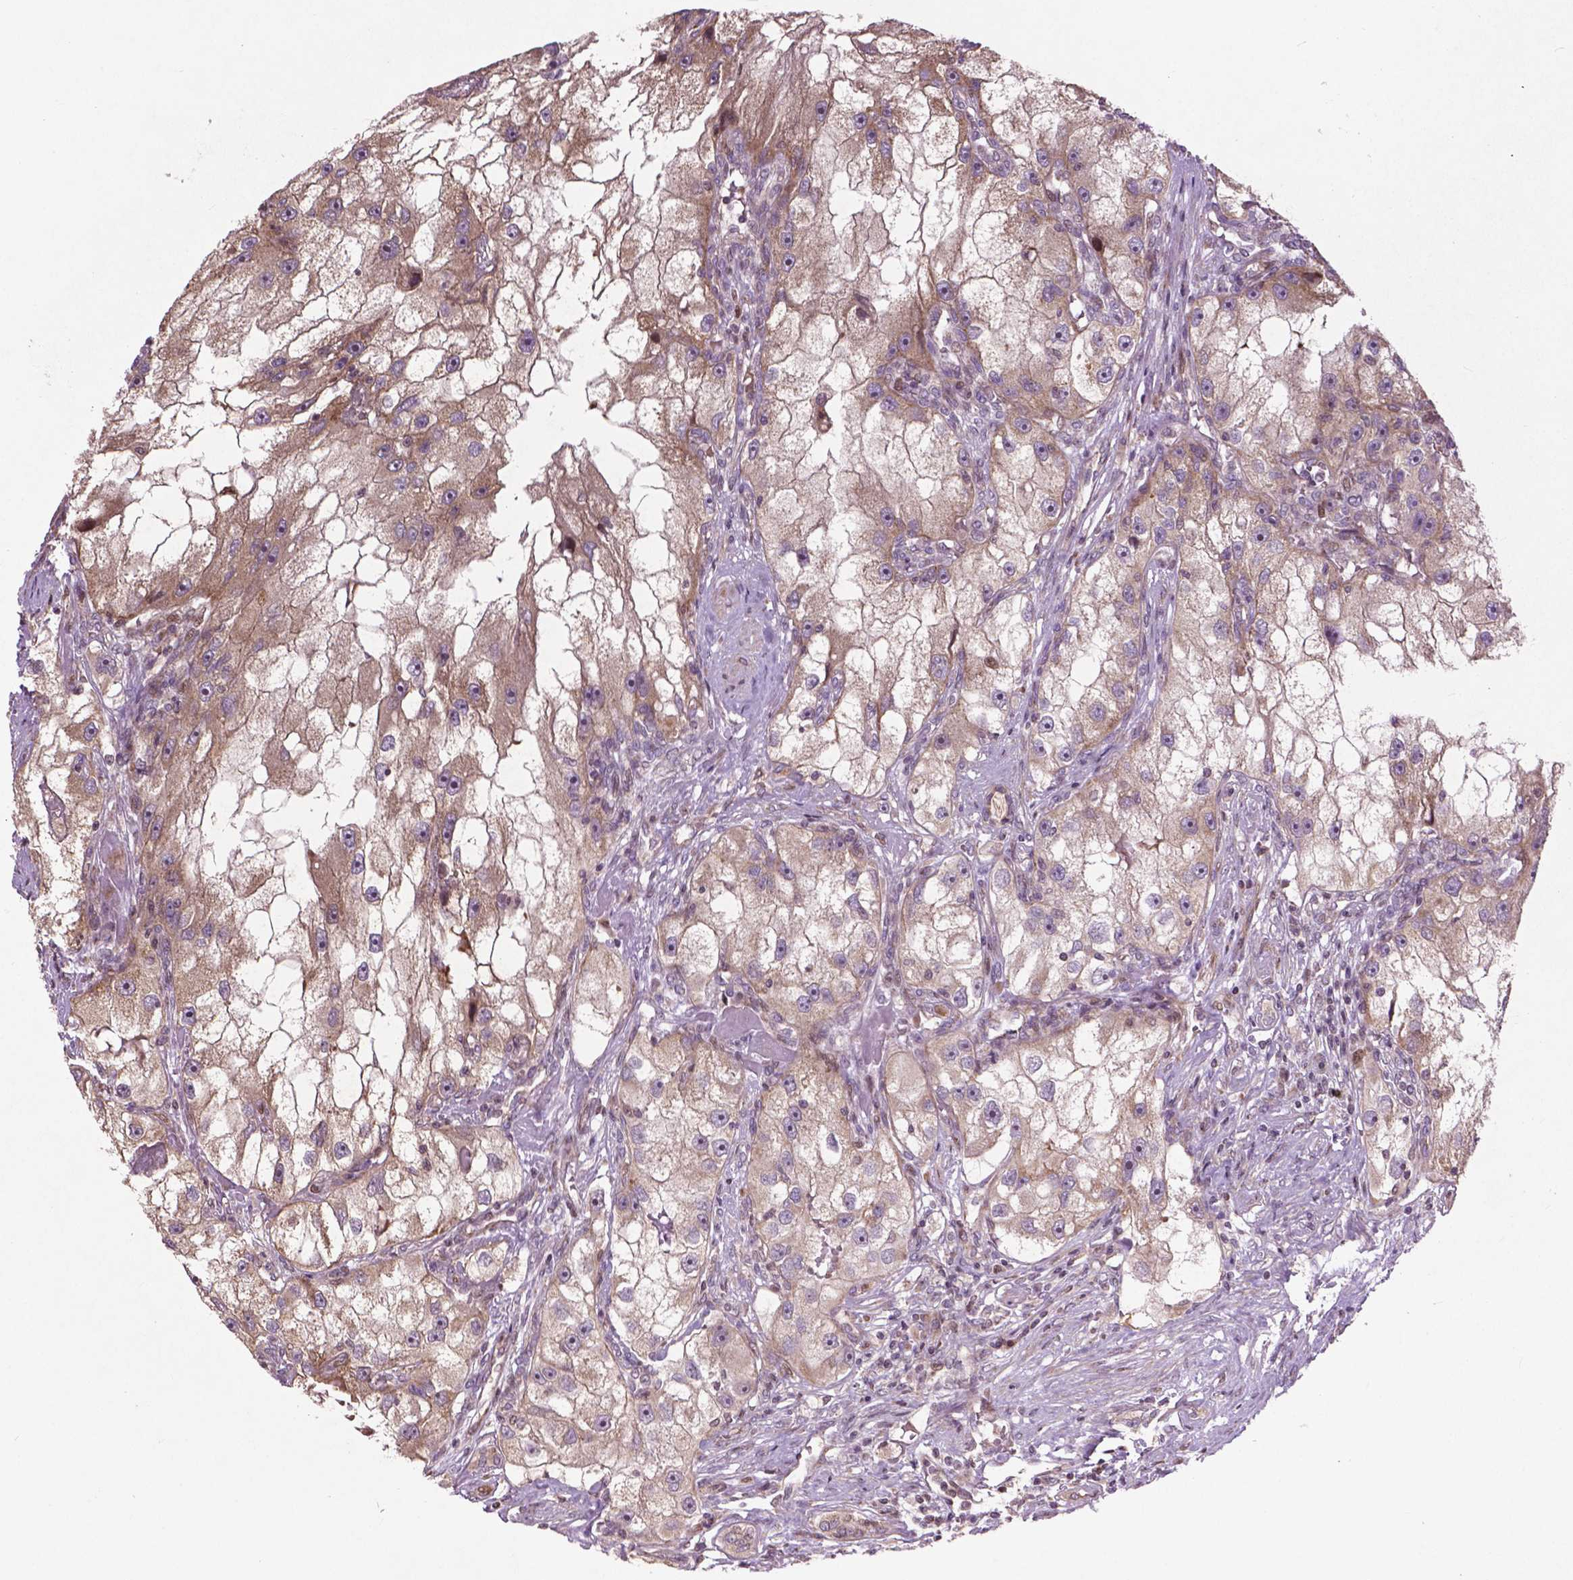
{"staining": {"intensity": "moderate", "quantity": ">75%", "location": "cytoplasmic/membranous"}, "tissue": "renal cancer", "cell_type": "Tumor cells", "image_type": "cancer", "snomed": [{"axis": "morphology", "description": "Adenocarcinoma, NOS"}, {"axis": "topography", "description": "Kidney"}], "caption": "Moderate cytoplasmic/membranous expression is present in about >75% of tumor cells in renal adenocarcinoma.", "gene": "B3GALNT2", "patient": {"sex": "male", "age": 63}}